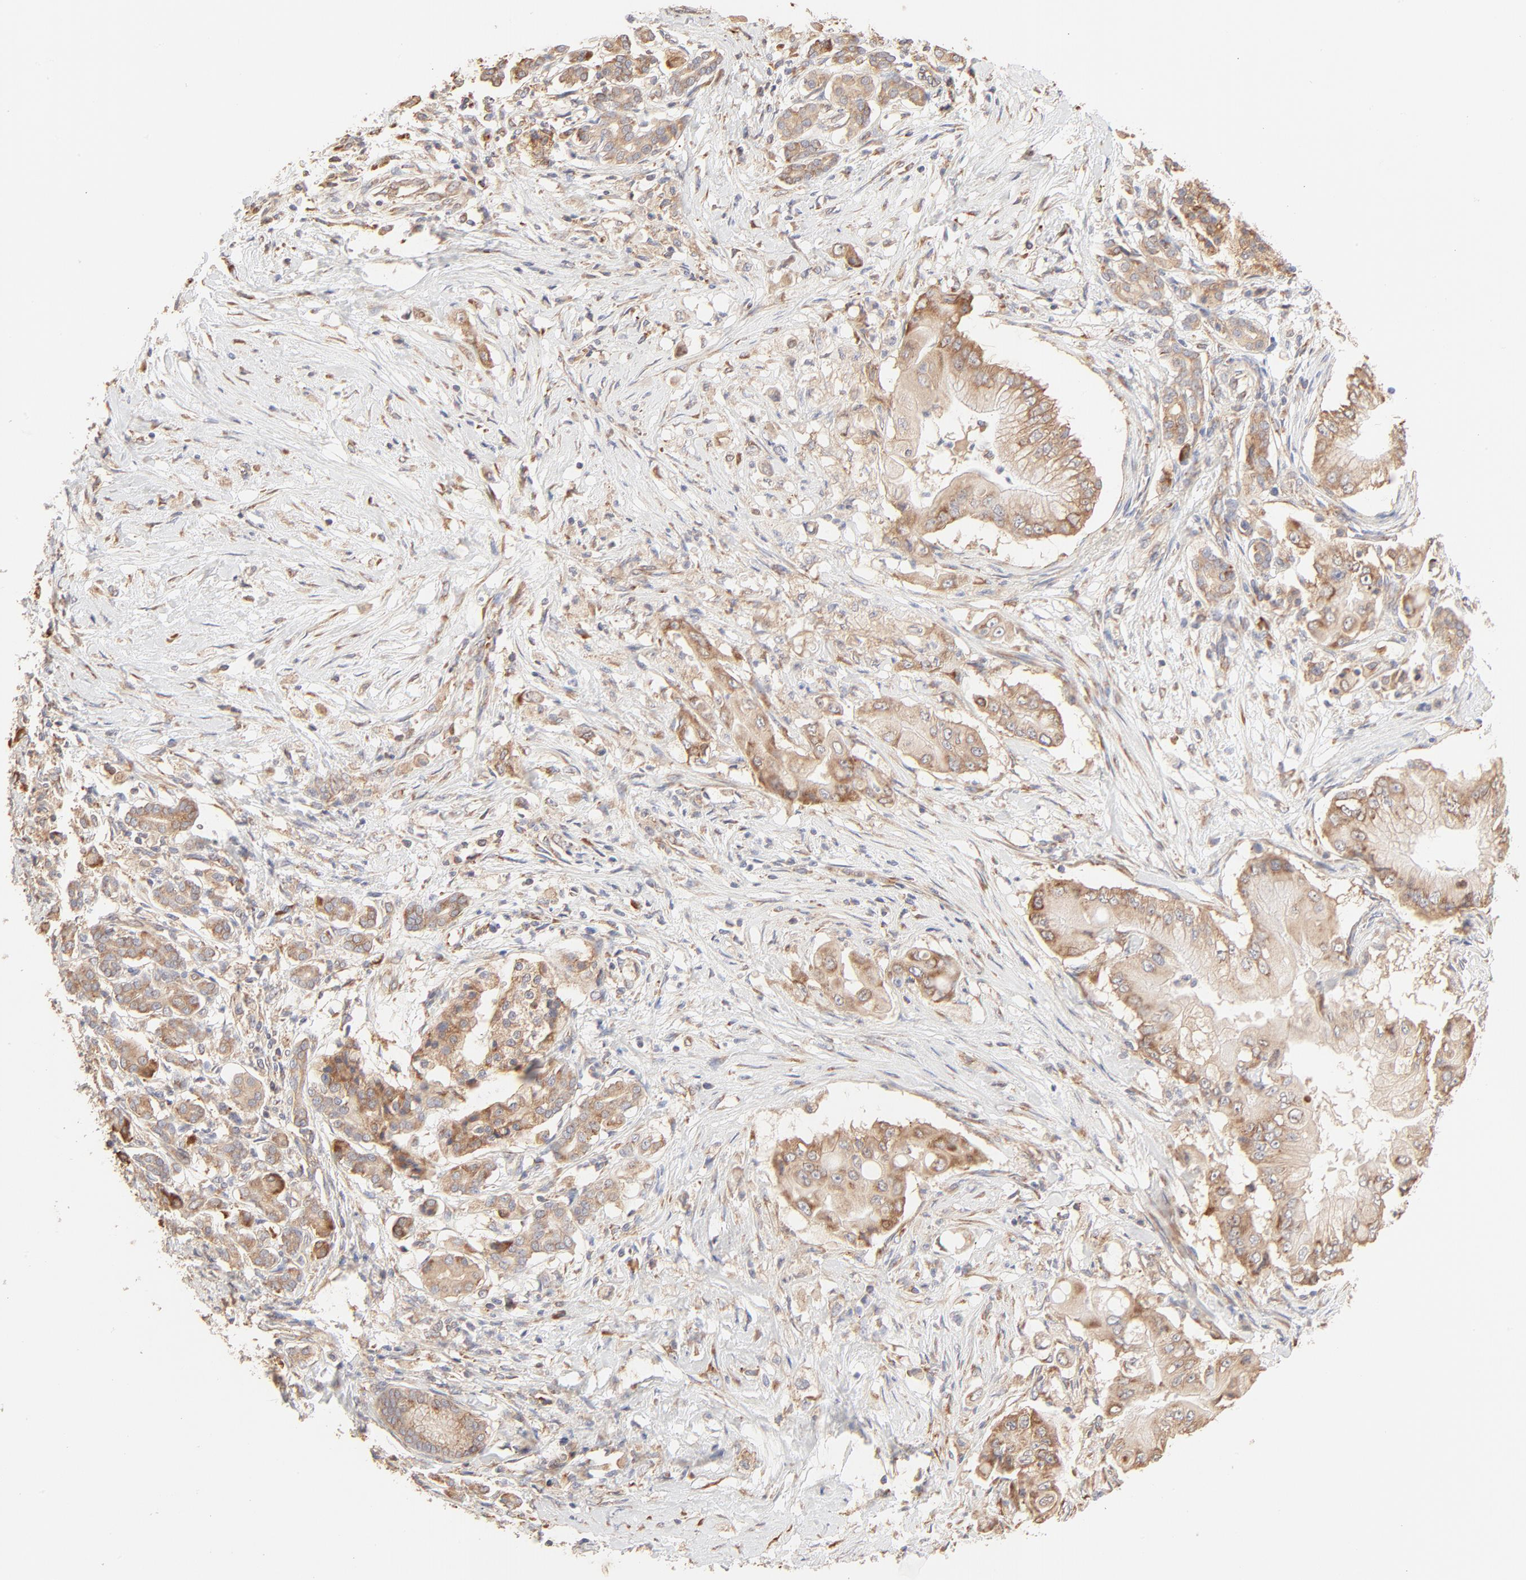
{"staining": {"intensity": "moderate", "quantity": "25%-75%", "location": "cytoplasmic/membranous"}, "tissue": "pancreatic cancer", "cell_type": "Tumor cells", "image_type": "cancer", "snomed": [{"axis": "morphology", "description": "Adenocarcinoma, NOS"}, {"axis": "topography", "description": "Pancreas"}], "caption": "Pancreatic cancer (adenocarcinoma) tissue reveals moderate cytoplasmic/membranous staining in approximately 25%-75% of tumor cells, visualized by immunohistochemistry. The staining was performed using DAB to visualize the protein expression in brown, while the nuclei were stained in blue with hematoxylin (Magnification: 20x).", "gene": "RPS20", "patient": {"sex": "male", "age": 62}}